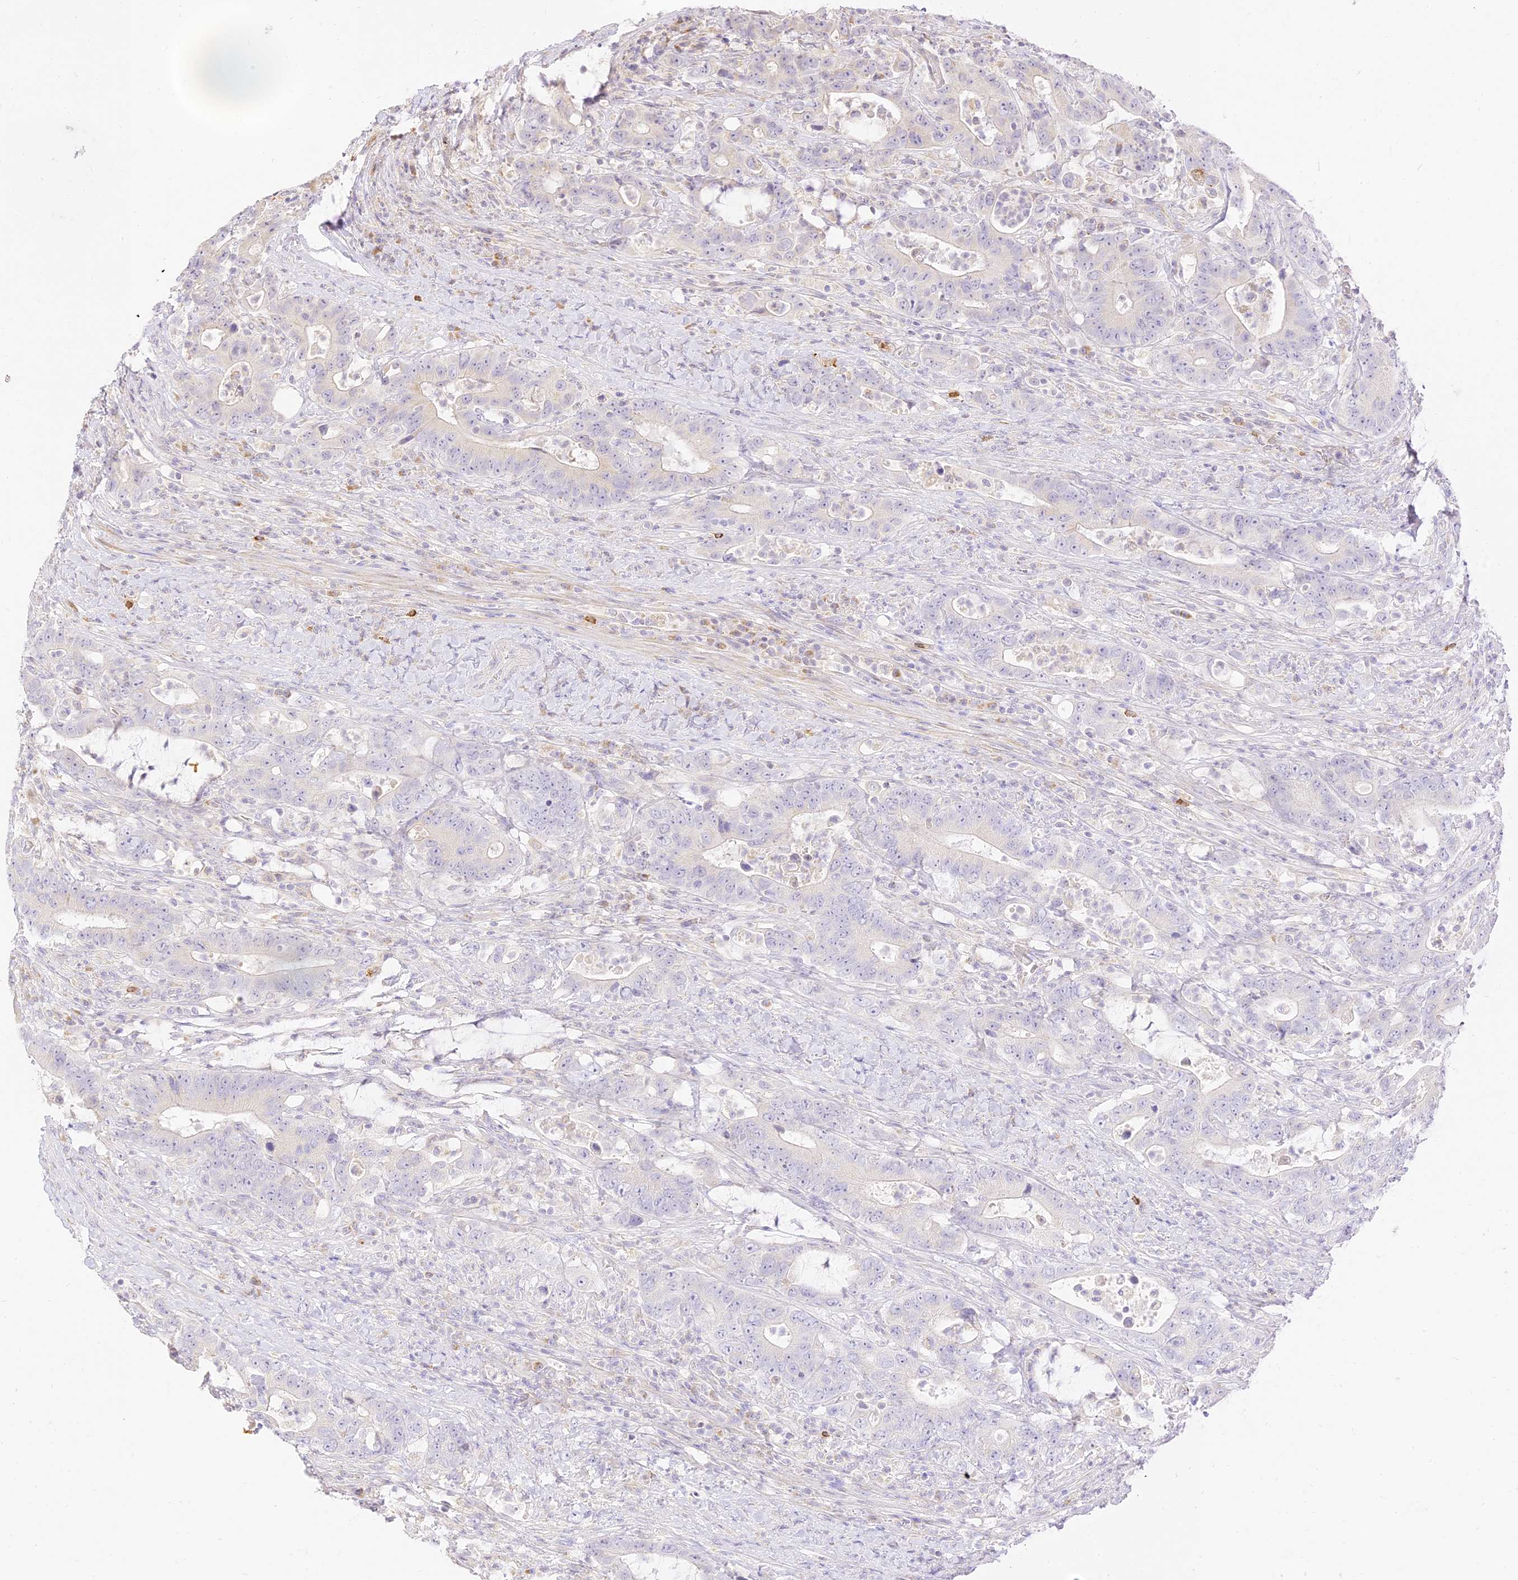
{"staining": {"intensity": "negative", "quantity": "none", "location": "none"}, "tissue": "colorectal cancer", "cell_type": "Tumor cells", "image_type": "cancer", "snomed": [{"axis": "morphology", "description": "Adenocarcinoma, NOS"}, {"axis": "topography", "description": "Colon"}], "caption": "Immunohistochemistry of human colorectal cancer exhibits no expression in tumor cells.", "gene": "LRRC15", "patient": {"sex": "female", "age": 75}}